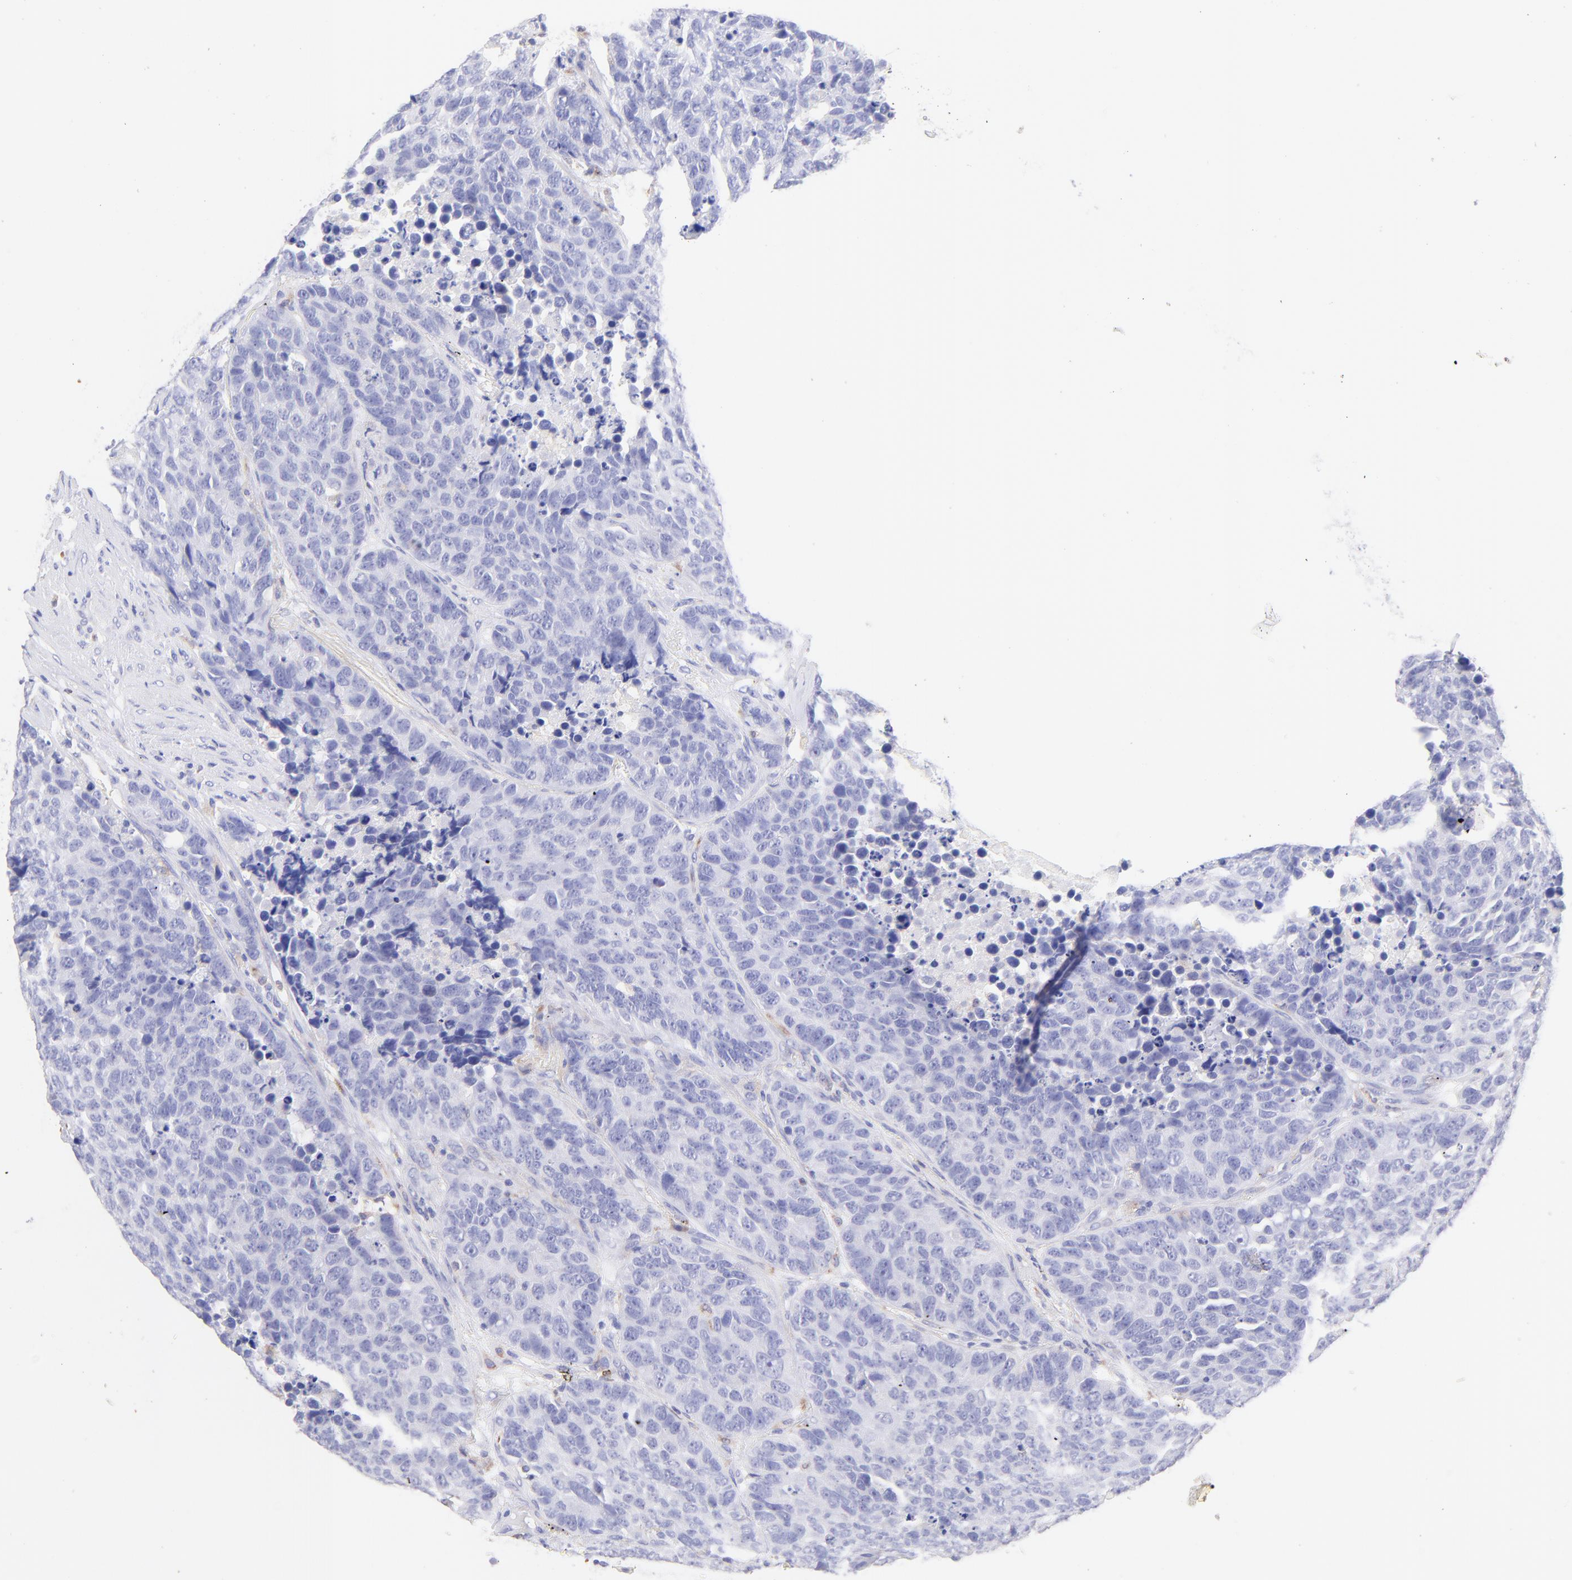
{"staining": {"intensity": "negative", "quantity": "none", "location": "none"}, "tissue": "carcinoid", "cell_type": "Tumor cells", "image_type": "cancer", "snomed": [{"axis": "morphology", "description": "Carcinoid, malignant, NOS"}, {"axis": "topography", "description": "Lung"}], "caption": "Tumor cells are negative for protein expression in human carcinoid.", "gene": "IRAG2", "patient": {"sex": "male", "age": 60}}